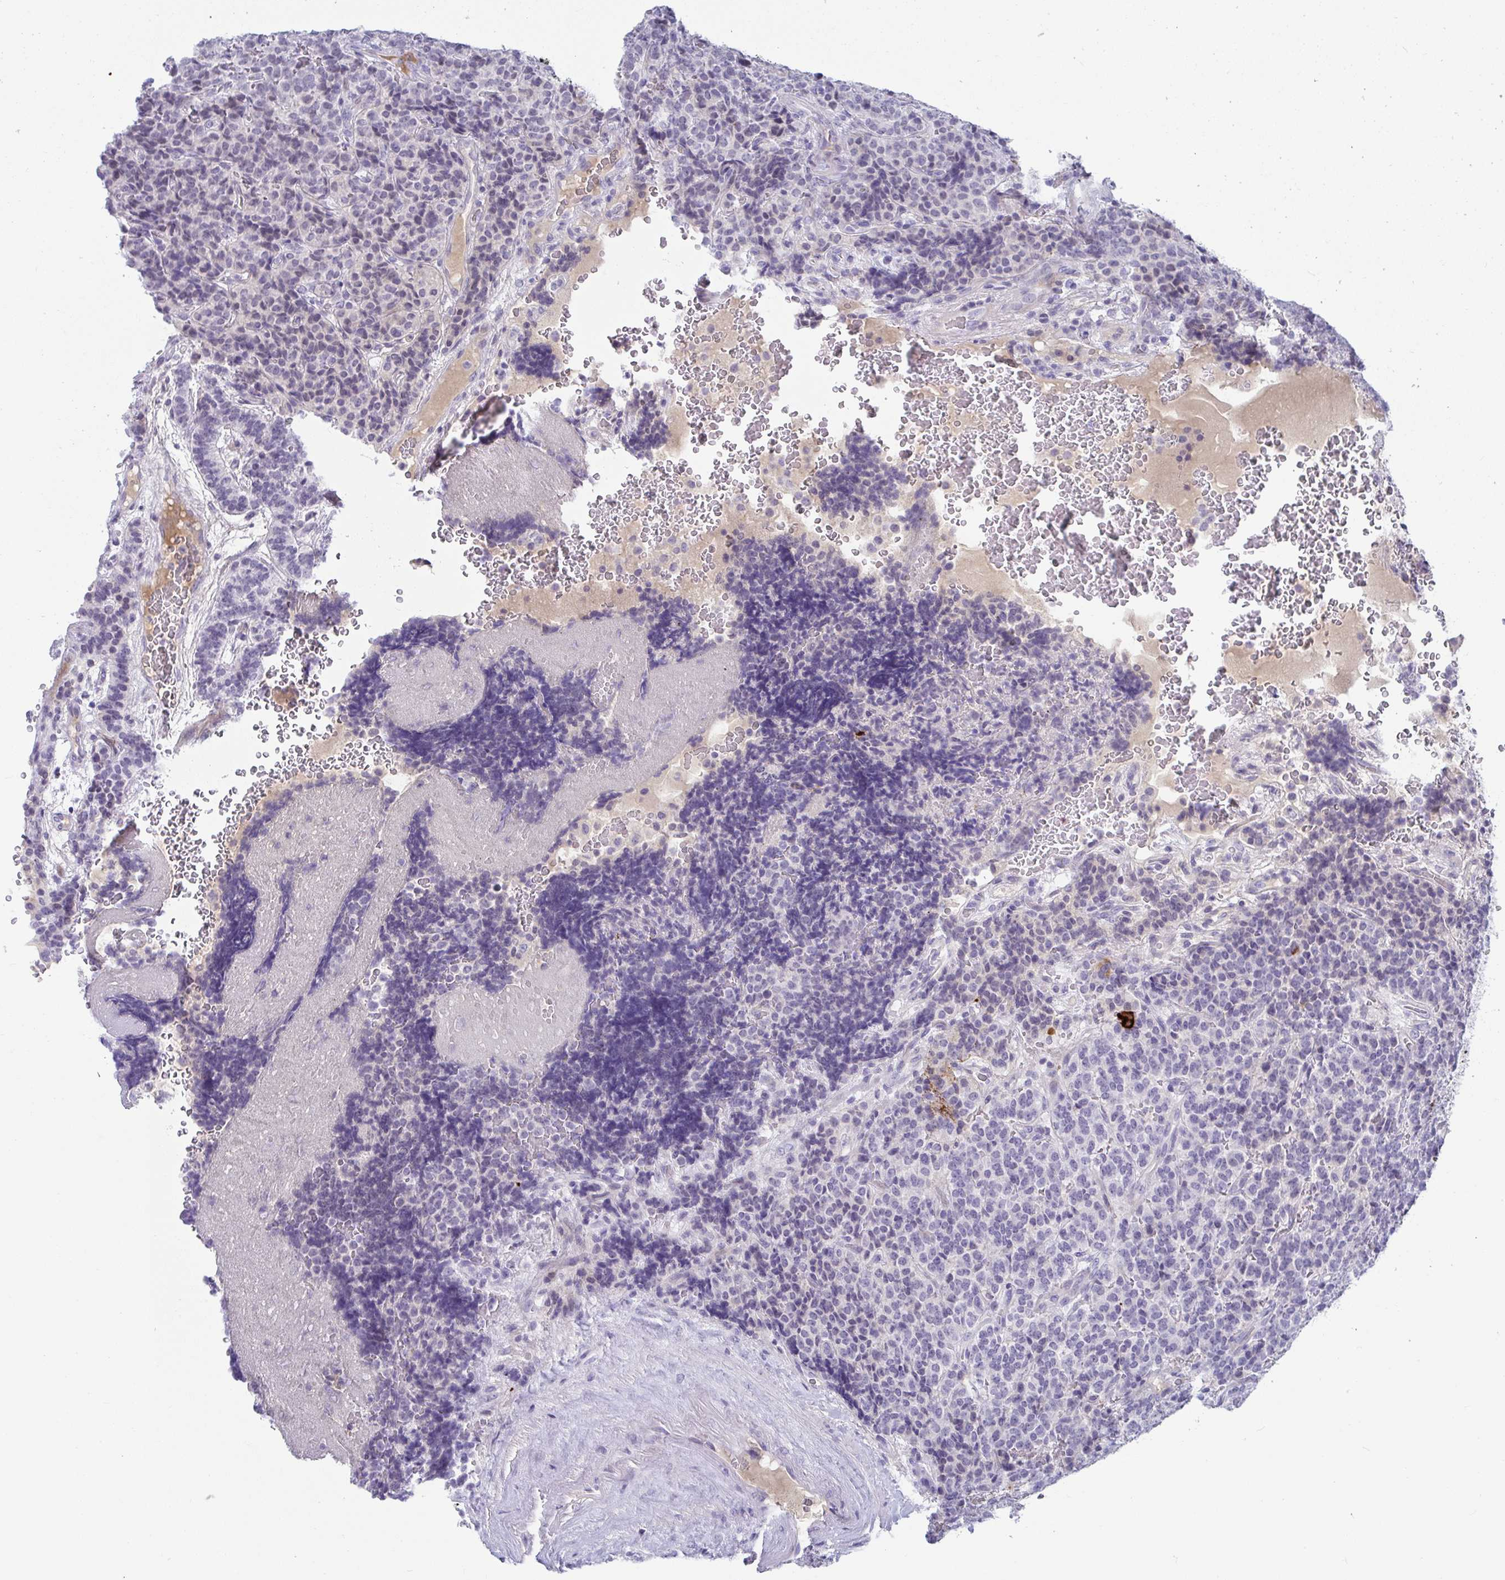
{"staining": {"intensity": "negative", "quantity": "none", "location": "none"}, "tissue": "carcinoid", "cell_type": "Tumor cells", "image_type": "cancer", "snomed": [{"axis": "morphology", "description": "Carcinoid, malignant, NOS"}, {"axis": "topography", "description": "Pancreas"}], "caption": "DAB immunohistochemical staining of human carcinoid displays no significant positivity in tumor cells.", "gene": "NPY", "patient": {"sex": "male", "age": 36}}